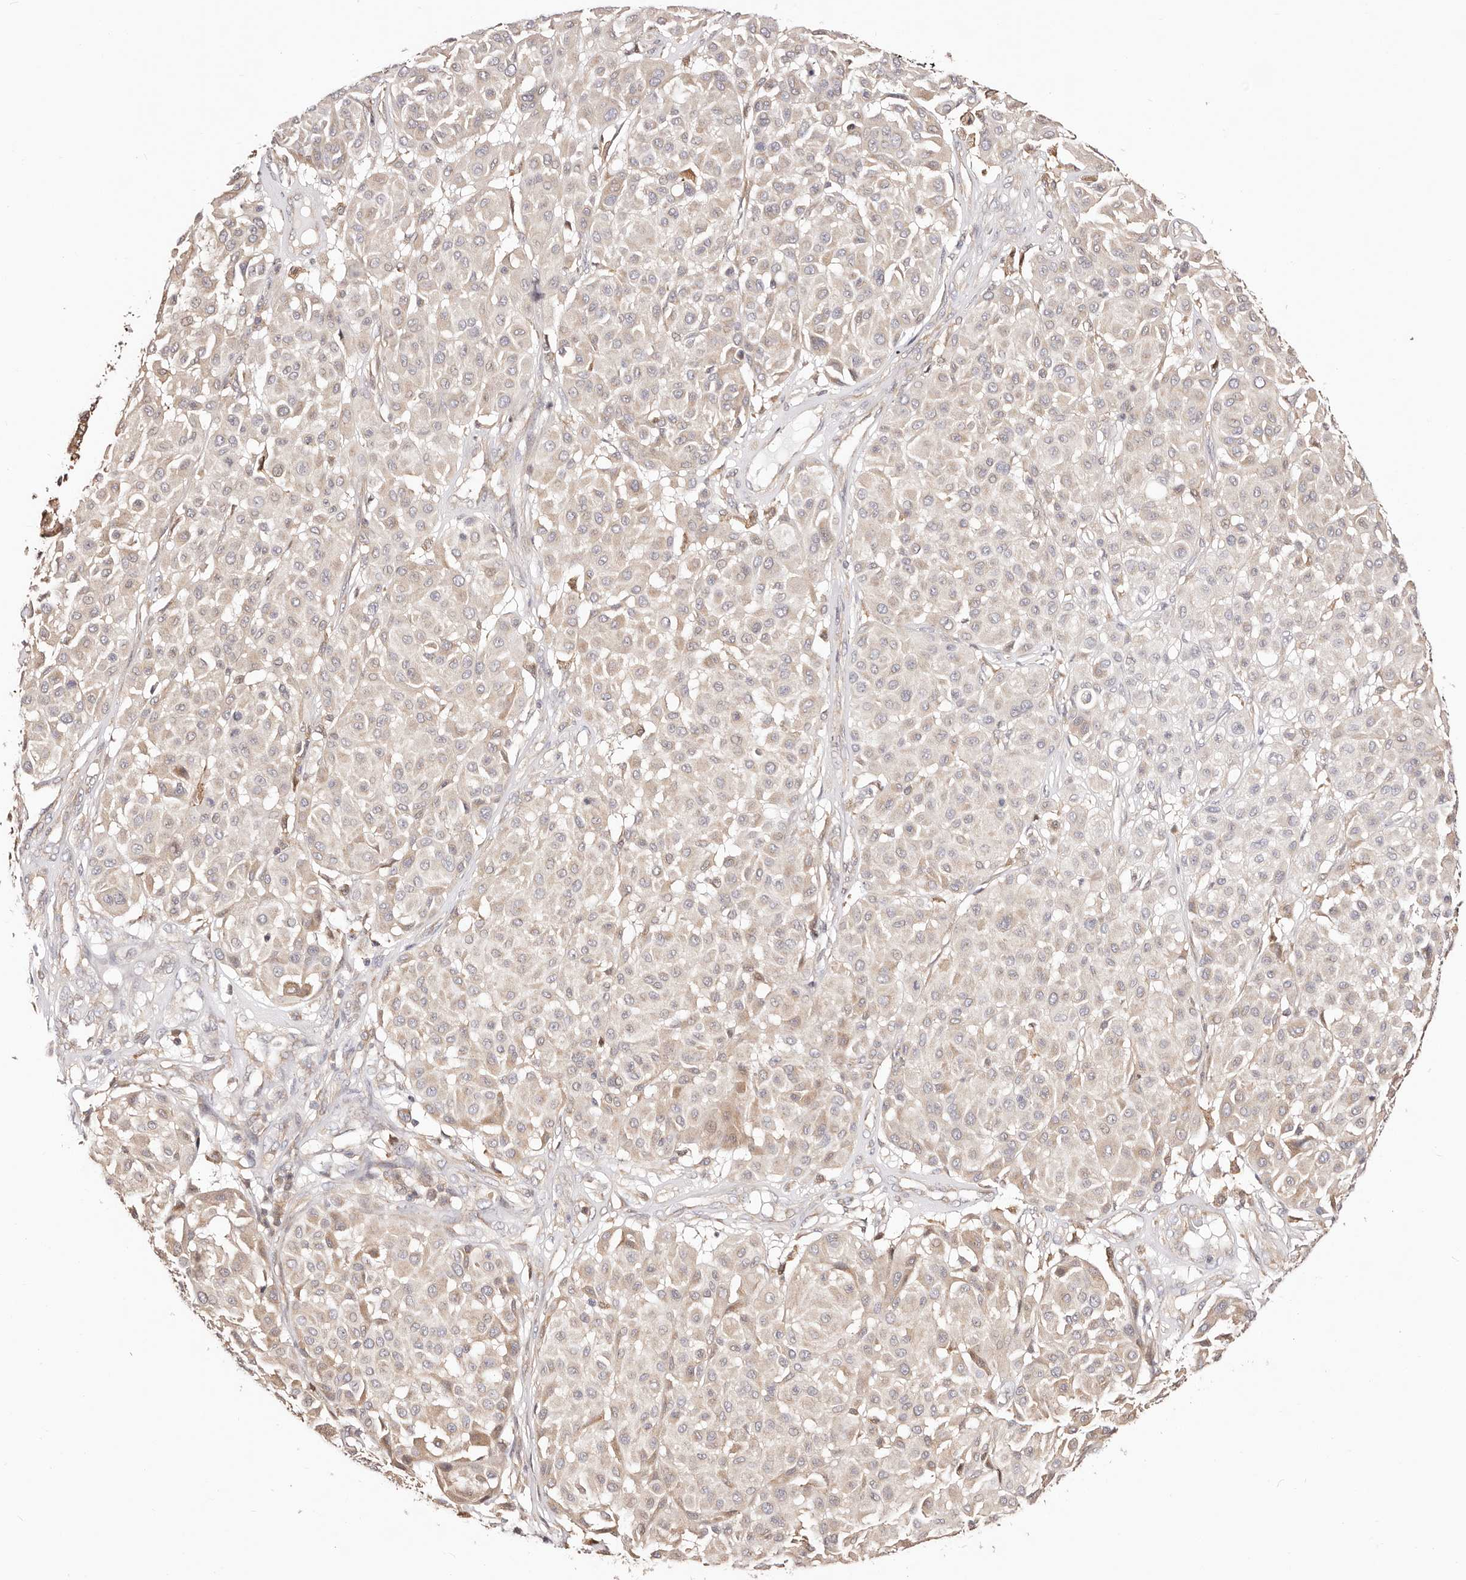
{"staining": {"intensity": "negative", "quantity": "none", "location": "none"}, "tissue": "melanoma", "cell_type": "Tumor cells", "image_type": "cancer", "snomed": [{"axis": "morphology", "description": "Malignant melanoma, Metastatic site"}, {"axis": "topography", "description": "Soft tissue"}], "caption": "Immunohistochemistry (IHC) histopathology image of melanoma stained for a protein (brown), which displays no staining in tumor cells. (DAB immunohistochemistry (IHC), high magnification).", "gene": "MAPK1", "patient": {"sex": "male", "age": 41}}